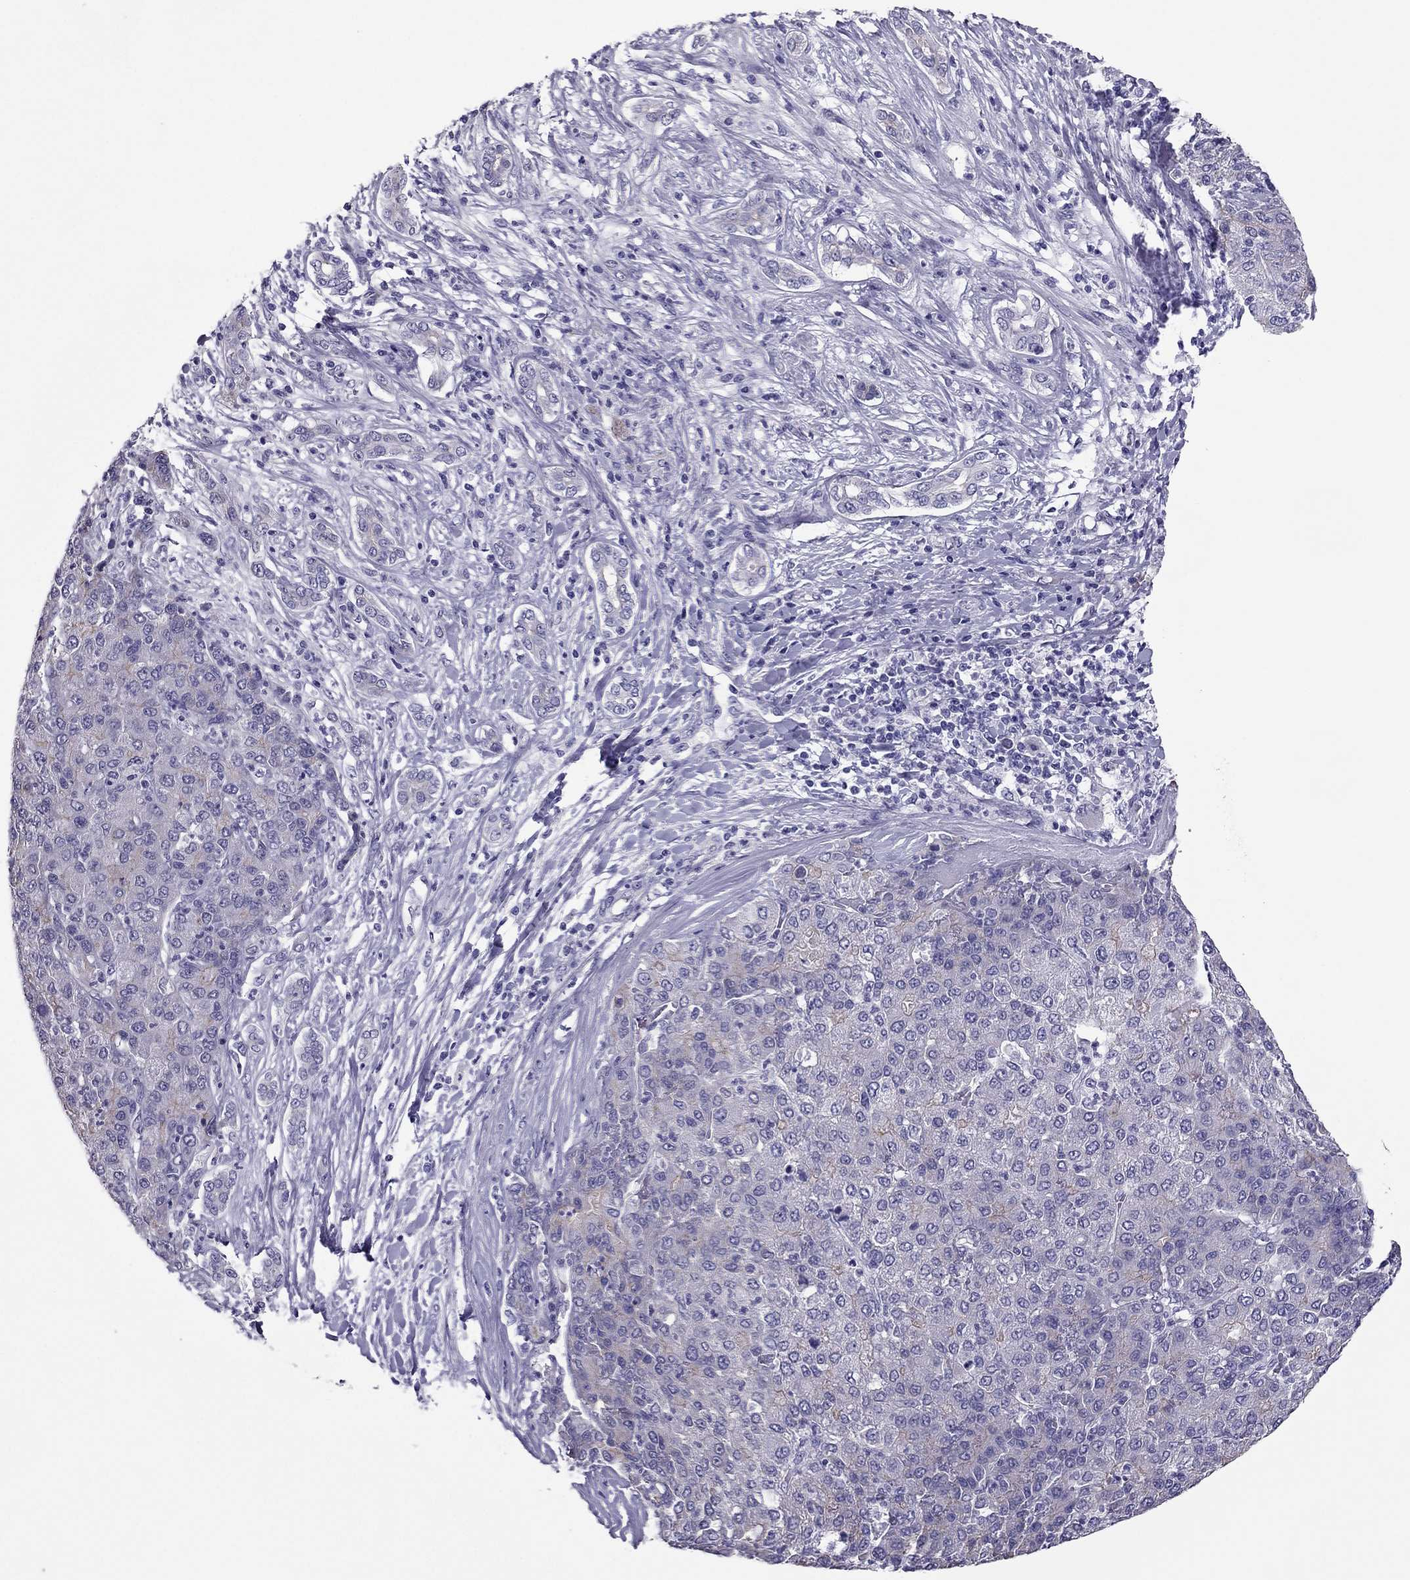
{"staining": {"intensity": "negative", "quantity": "none", "location": "none"}, "tissue": "liver cancer", "cell_type": "Tumor cells", "image_type": "cancer", "snomed": [{"axis": "morphology", "description": "Carcinoma, Hepatocellular, NOS"}, {"axis": "topography", "description": "Liver"}], "caption": "Liver cancer was stained to show a protein in brown. There is no significant staining in tumor cells.", "gene": "PDE6A", "patient": {"sex": "male", "age": 65}}